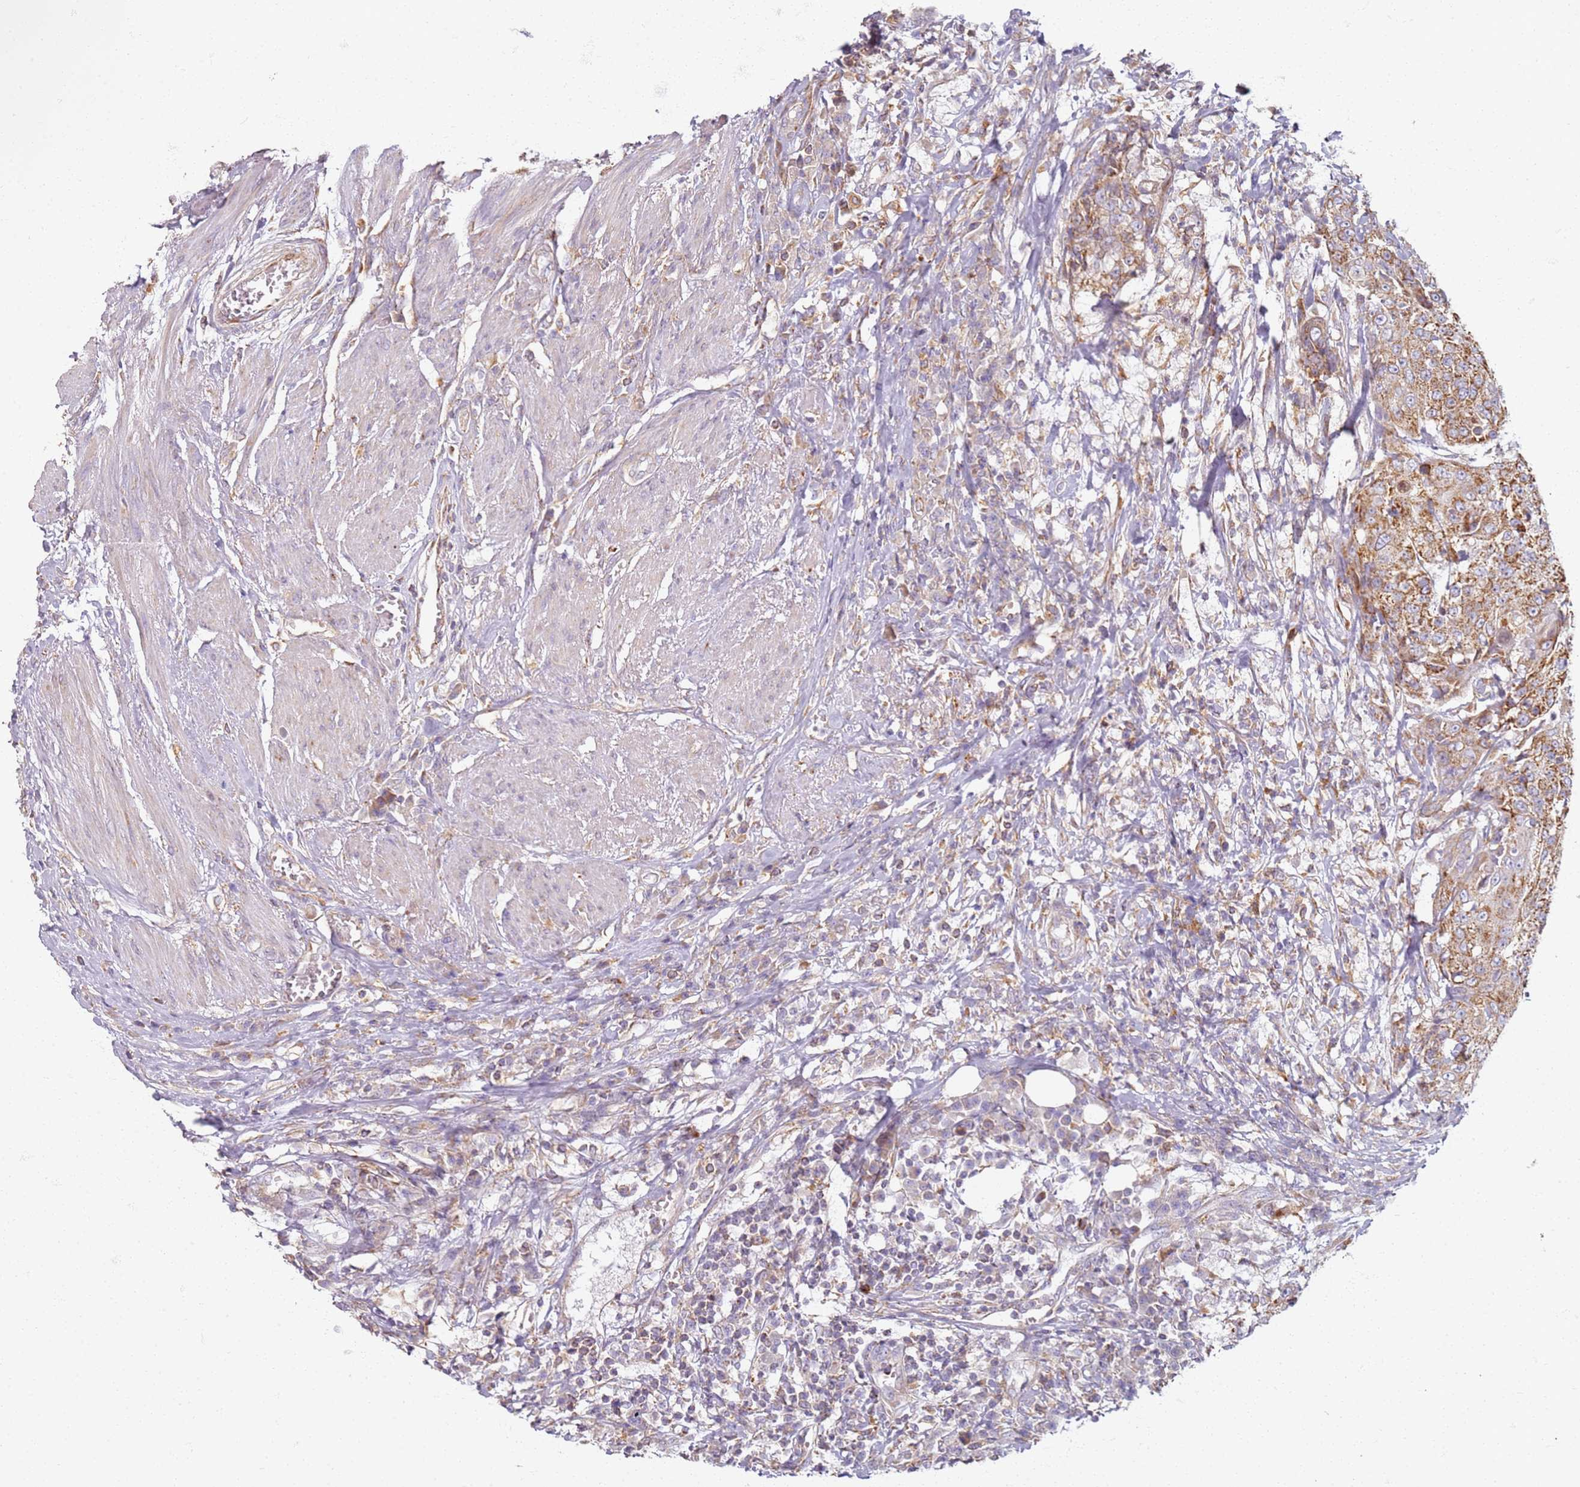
{"staining": {"intensity": "moderate", "quantity": ">75%", "location": "cytoplasmic/membranous"}, "tissue": "urothelial cancer", "cell_type": "Tumor cells", "image_type": "cancer", "snomed": [{"axis": "morphology", "description": "Urothelial carcinoma, High grade"}, {"axis": "topography", "description": "Urinary bladder"}], "caption": "Moderate cytoplasmic/membranous expression for a protein is seen in about >75% of tumor cells of high-grade urothelial carcinoma using immunohistochemistry (IHC).", "gene": "PROKR2", "patient": {"sex": "female", "age": 63}}